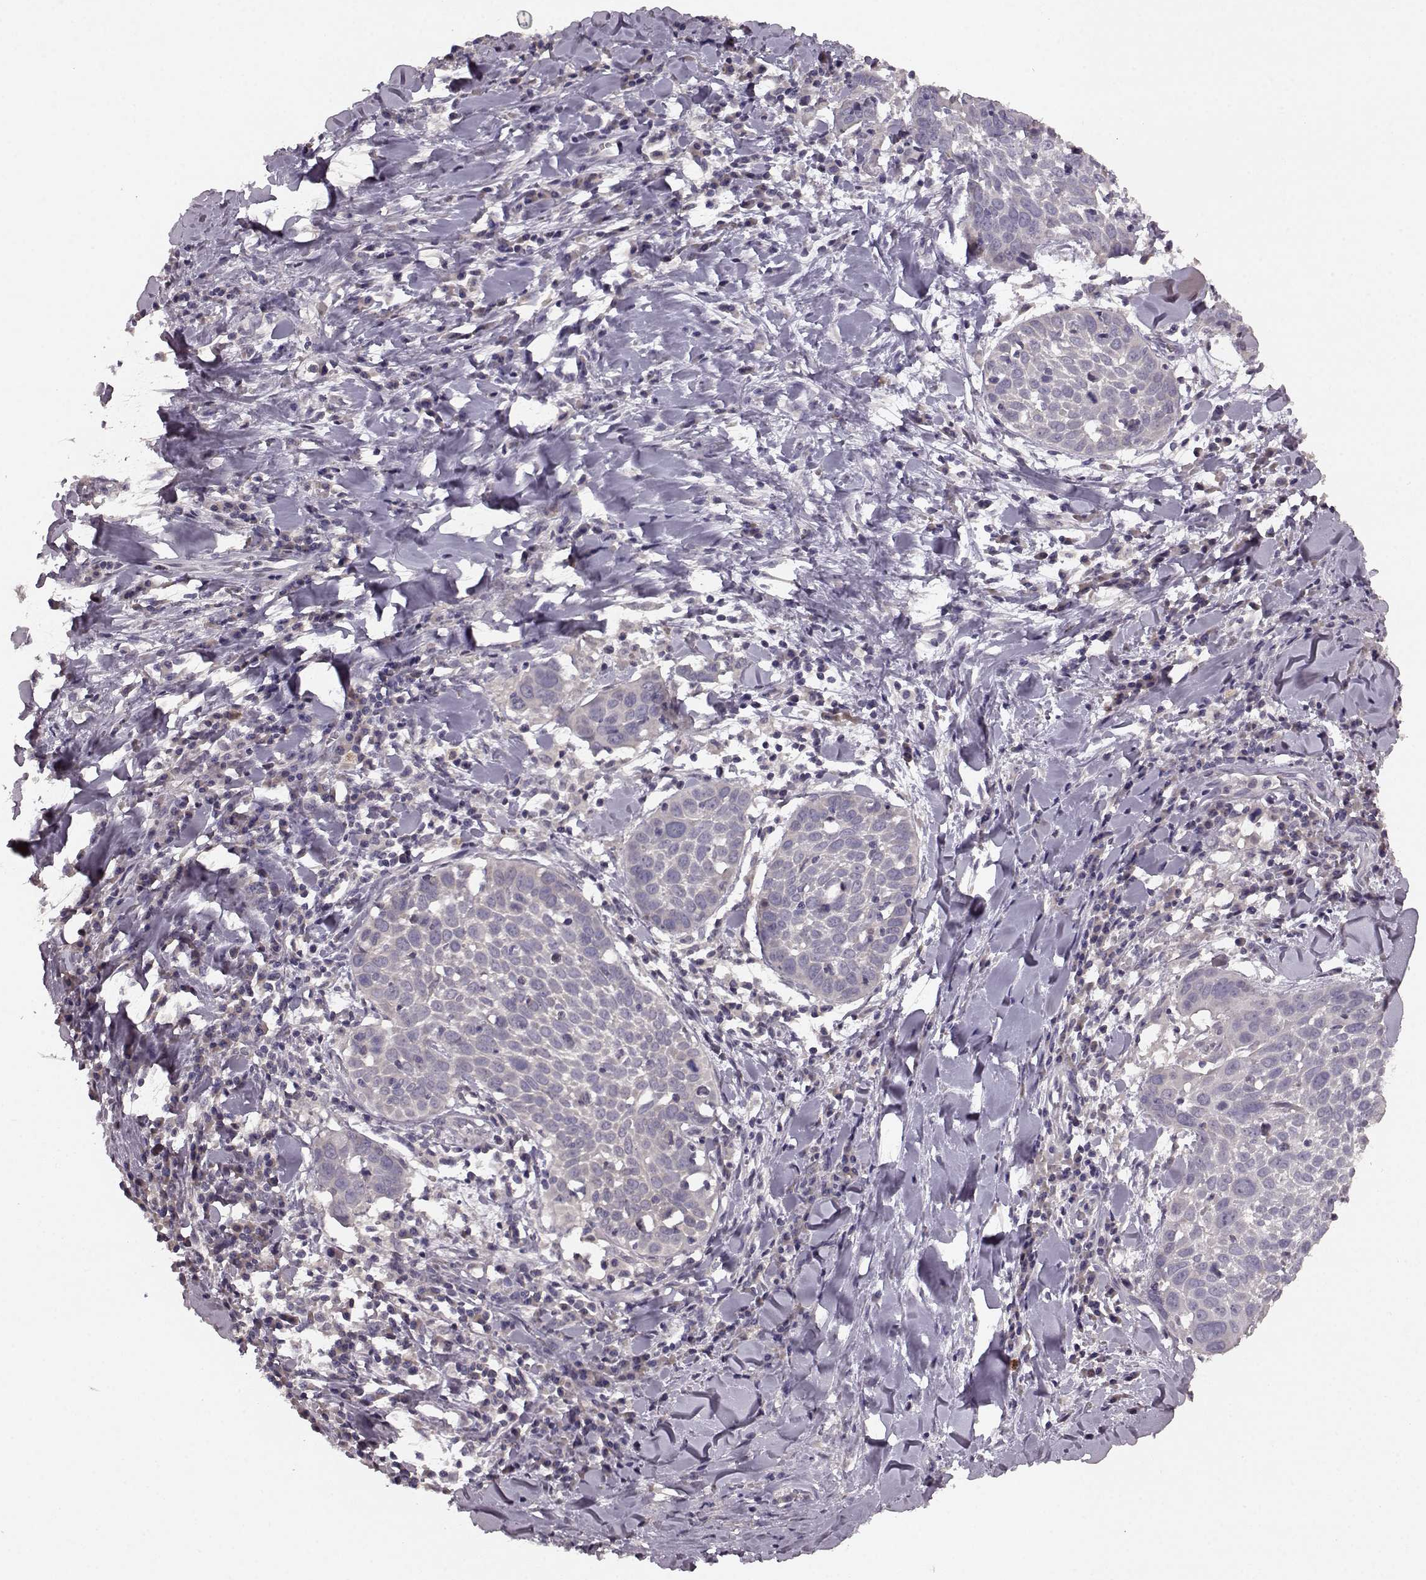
{"staining": {"intensity": "negative", "quantity": "none", "location": "none"}, "tissue": "lung cancer", "cell_type": "Tumor cells", "image_type": "cancer", "snomed": [{"axis": "morphology", "description": "Squamous cell carcinoma, NOS"}, {"axis": "topography", "description": "Lung"}], "caption": "Squamous cell carcinoma (lung) stained for a protein using IHC reveals no staining tumor cells.", "gene": "SLC52A3", "patient": {"sex": "male", "age": 57}}